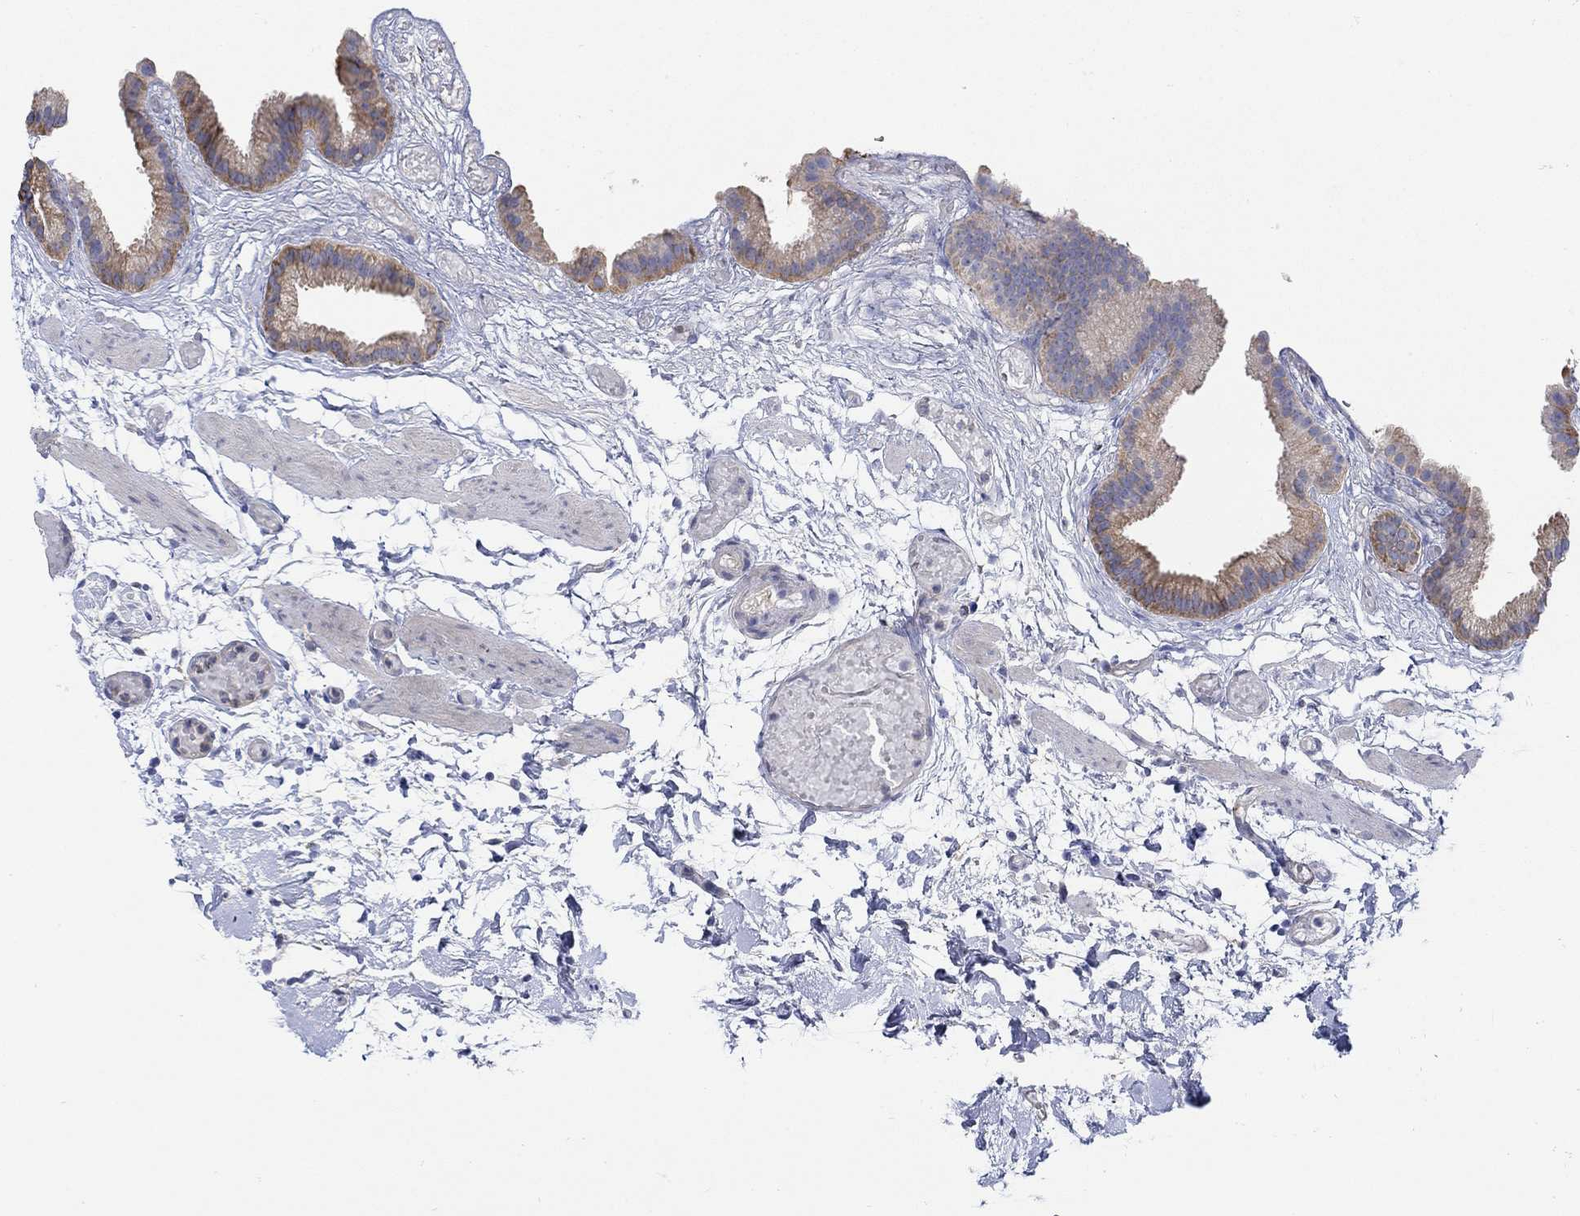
{"staining": {"intensity": "weak", "quantity": "25%-75%", "location": "cytoplasmic/membranous"}, "tissue": "gallbladder", "cell_type": "Glandular cells", "image_type": "normal", "snomed": [{"axis": "morphology", "description": "Normal tissue, NOS"}, {"axis": "topography", "description": "Gallbladder"}], "caption": "Immunohistochemical staining of normal gallbladder reveals weak cytoplasmic/membranous protein positivity in approximately 25%-75% of glandular cells.", "gene": "TEKT3", "patient": {"sex": "female", "age": 45}}